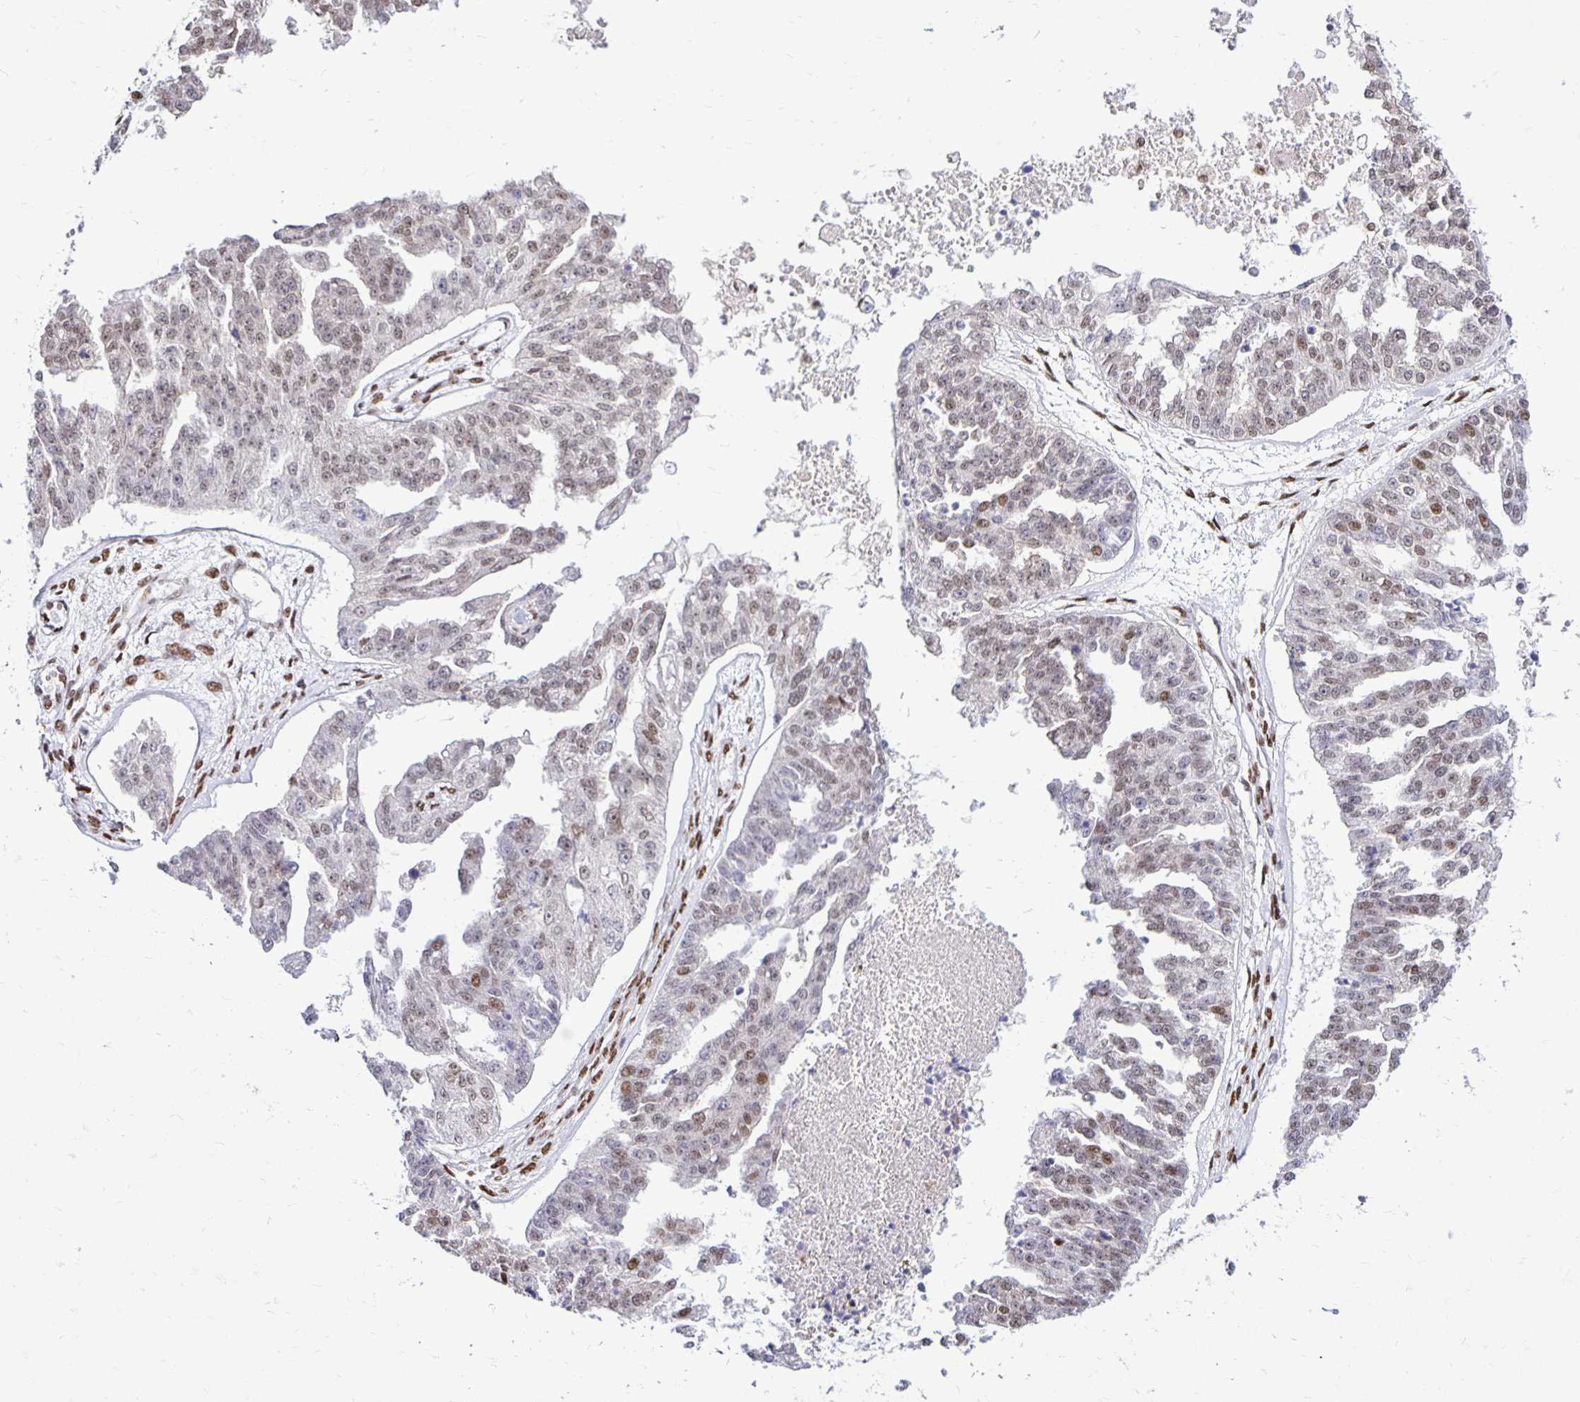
{"staining": {"intensity": "moderate", "quantity": "25%-75%", "location": "nuclear"}, "tissue": "ovarian cancer", "cell_type": "Tumor cells", "image_type": "cancer", "snomed": [{"axis": "morphology", "description": "Cystadenocarcinoma, serous, NOS"}, {"axis": "topography", "description": "Ovary"}], "caption": "Tumor cells show moderate nuclear staining in approximately 25%-75% of cells in ovarian cancer.", "gene": "ZNF579", "patient": {"sex": "female", "age": 58}}